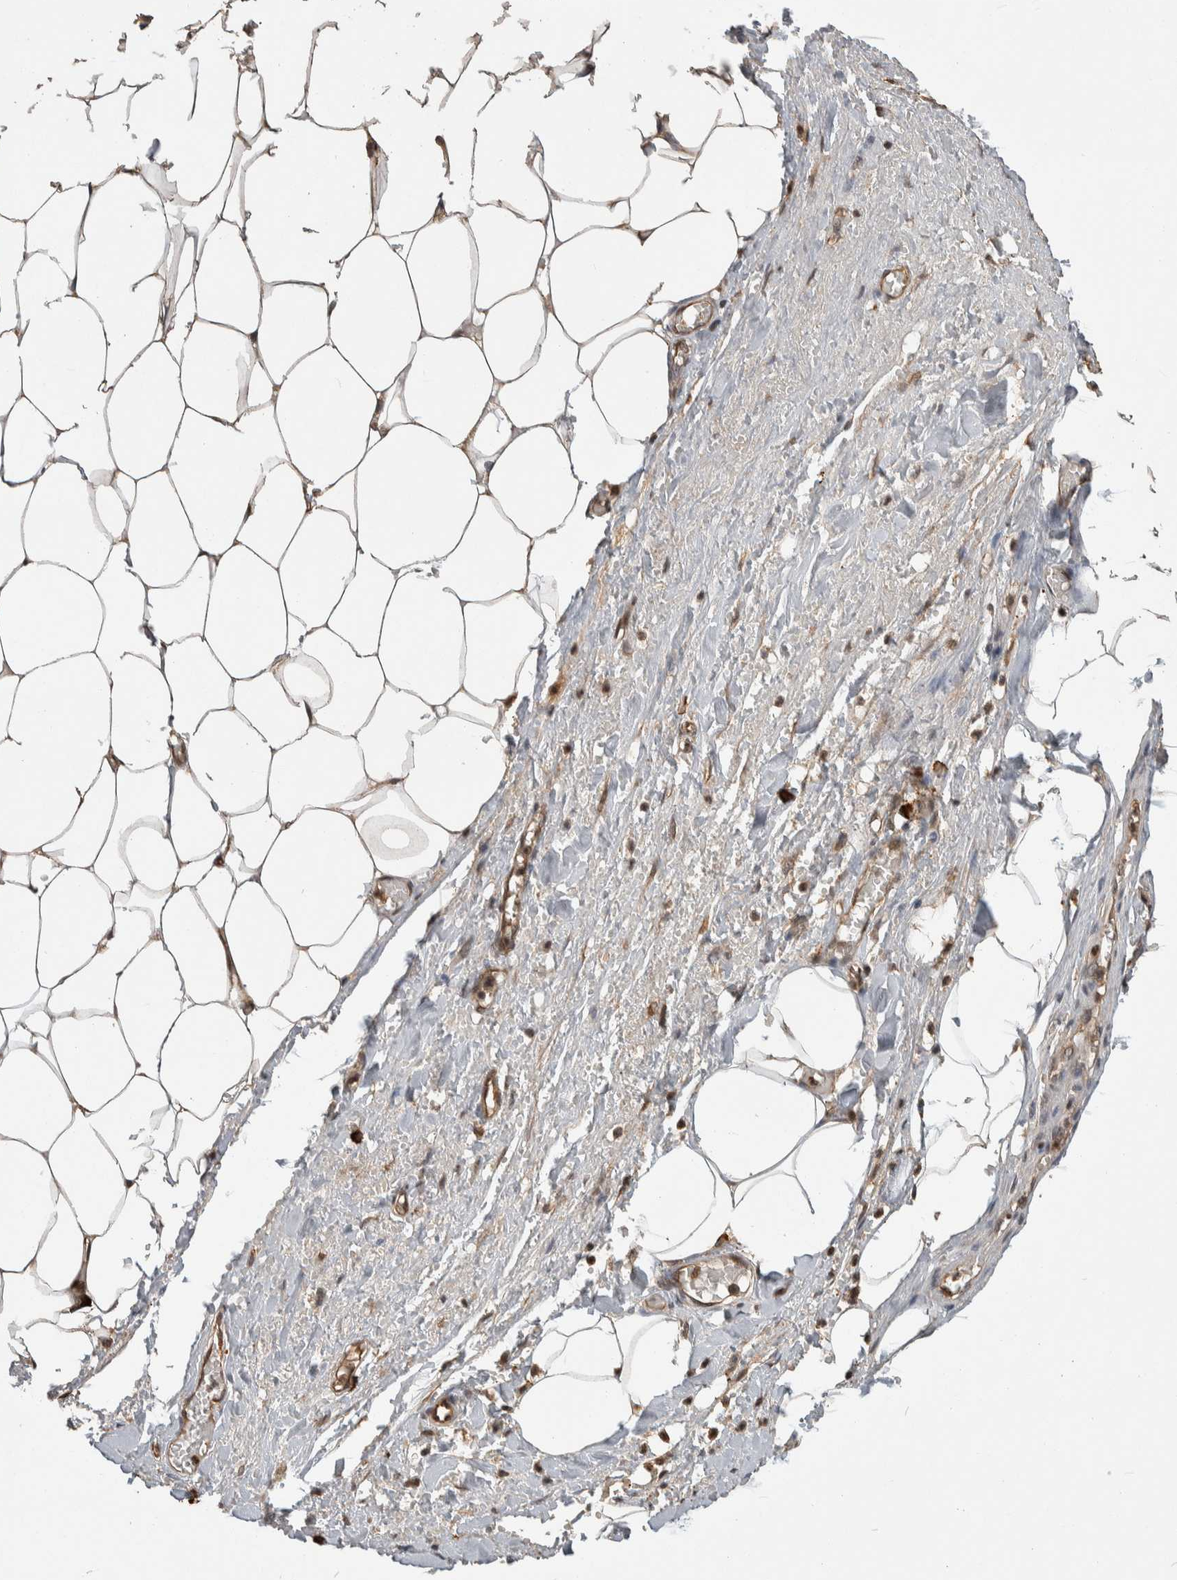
{"staining": {"intensity": "moderate", "quantity": ">75%", "location": "cytoplasmic/membranous,nuclear"}, "tissue": "adipose tissue", "cell_type": "Adipocytes", "image_type": "normal", "snomed": [{"axis": "morphology", "description": "Normal tissue, NOS"}, {"axis": "topography", "description": "Soft tissue"}, {"axis": "topography", "description": "Vascular tissue"}], "caption": "High-magnification brightfield microscopy of benign adipose tissue stained with DAB (brown) and counterstained with hematoxylin (blue). adipocytes exhibit moderate cytoplasmic/membranous,nuclear expression is identified in about>75% of cells. (DAB (3,3'-diaminobenzidine) IHC, brown staining for protein, blue staining for nuclei).", "gene": "ZNF592", "patient": {"sex": "female", "age": 35}}